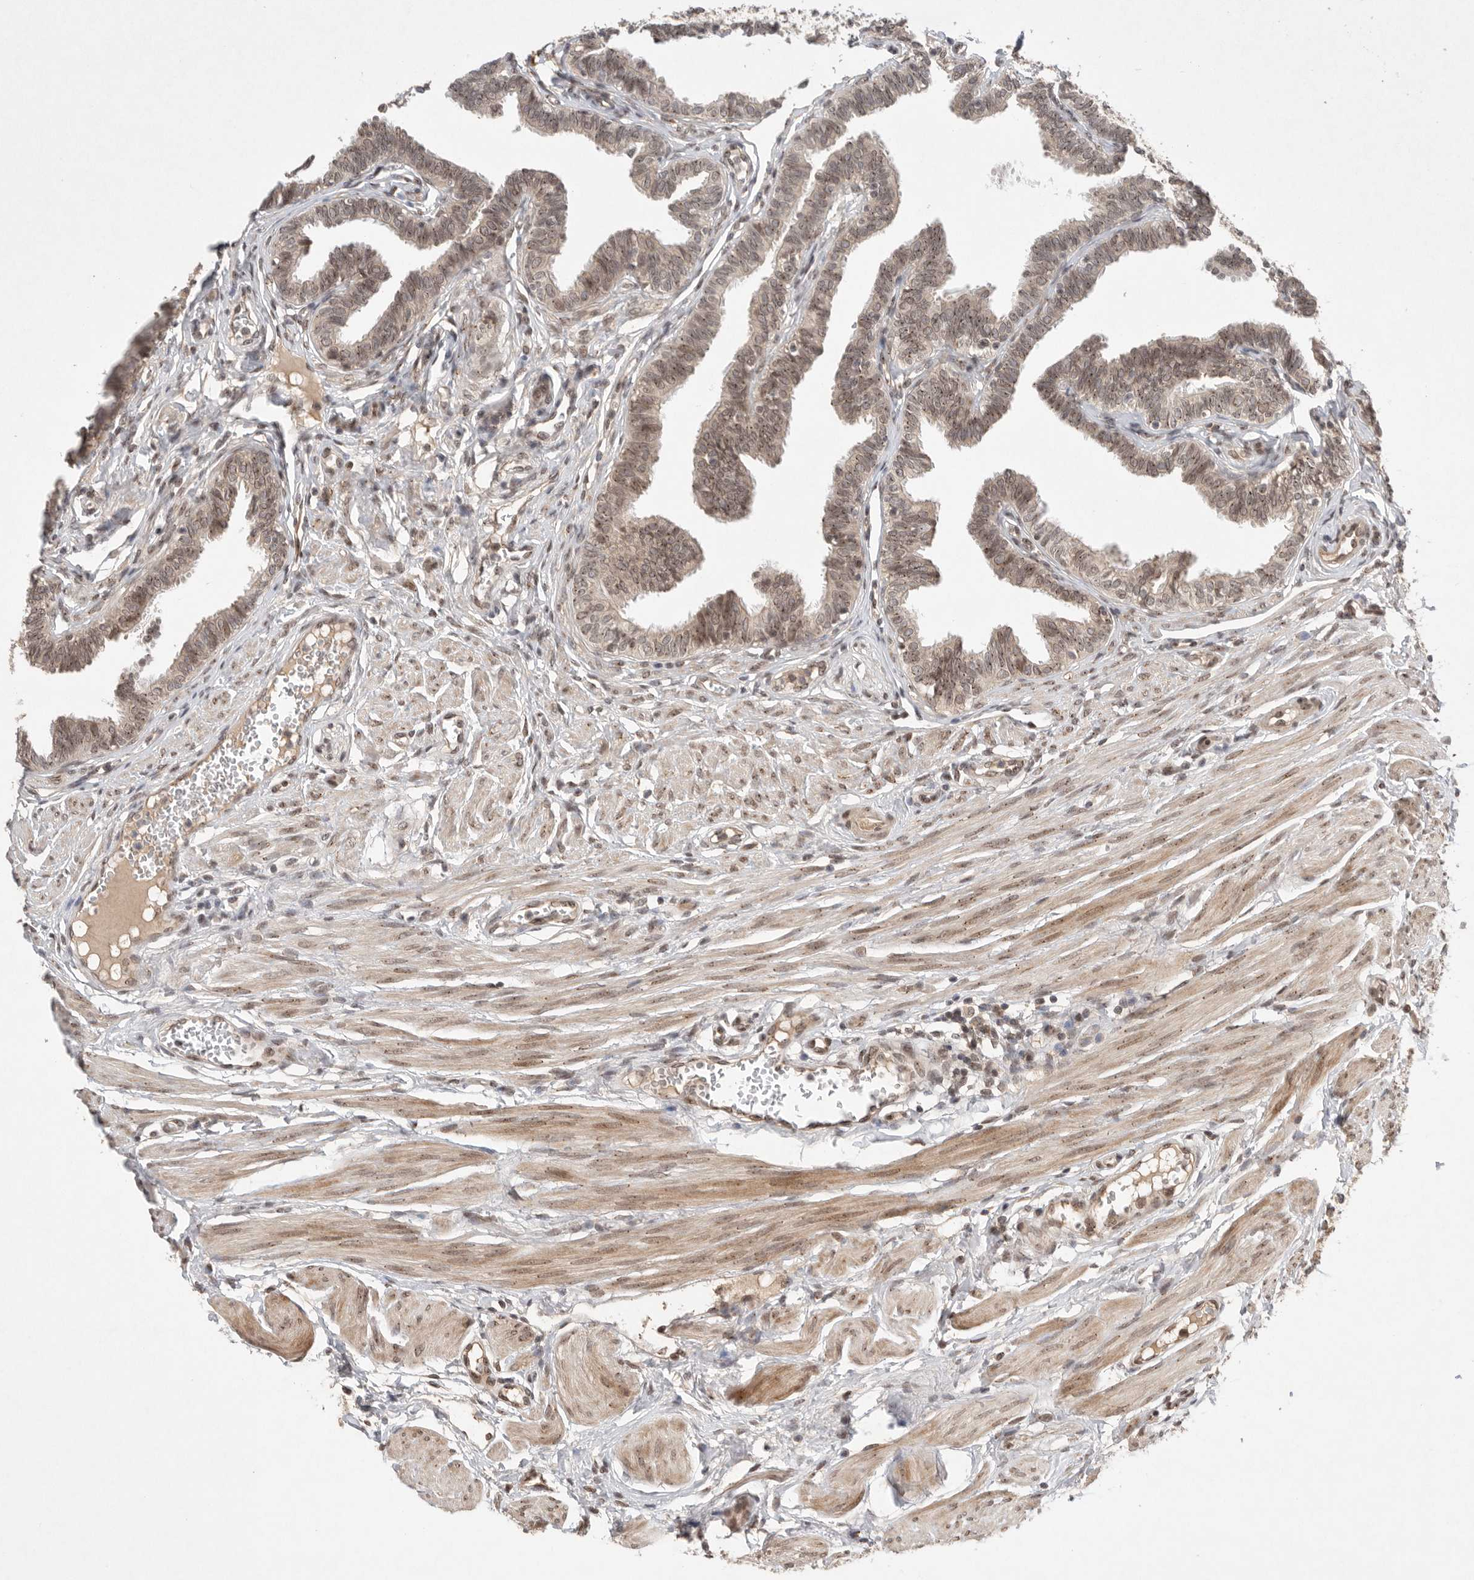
{"staining": {"intensity": "moderate", "quantity": ">75%", "location": "cytoplasmic/membranous,nuclear"}, "tissue": "fallopian tube", "cell_type": "Glandular cells", "image_type": "normal", "snomed": [{"axis": "morphology", "description": "Normal tissue, NOS"}, {"axis": "topography", "description": "Fallopian tube"}, {"axis": "topography", "description": "Ovary"}], "caption": "Immunohistochemistry (IHC) image of benign fallopian tube: human fallopian tube stained using IHC displays medium levels of moderate protein expression localized specifically in the cytoplasmic/membranous,nuclear of glandular cells, appearing as a cytoplasmic/membranous,nuclear brown color.", "gene": "LEMD3", "patient": {"sex": "female", "age": 23}}